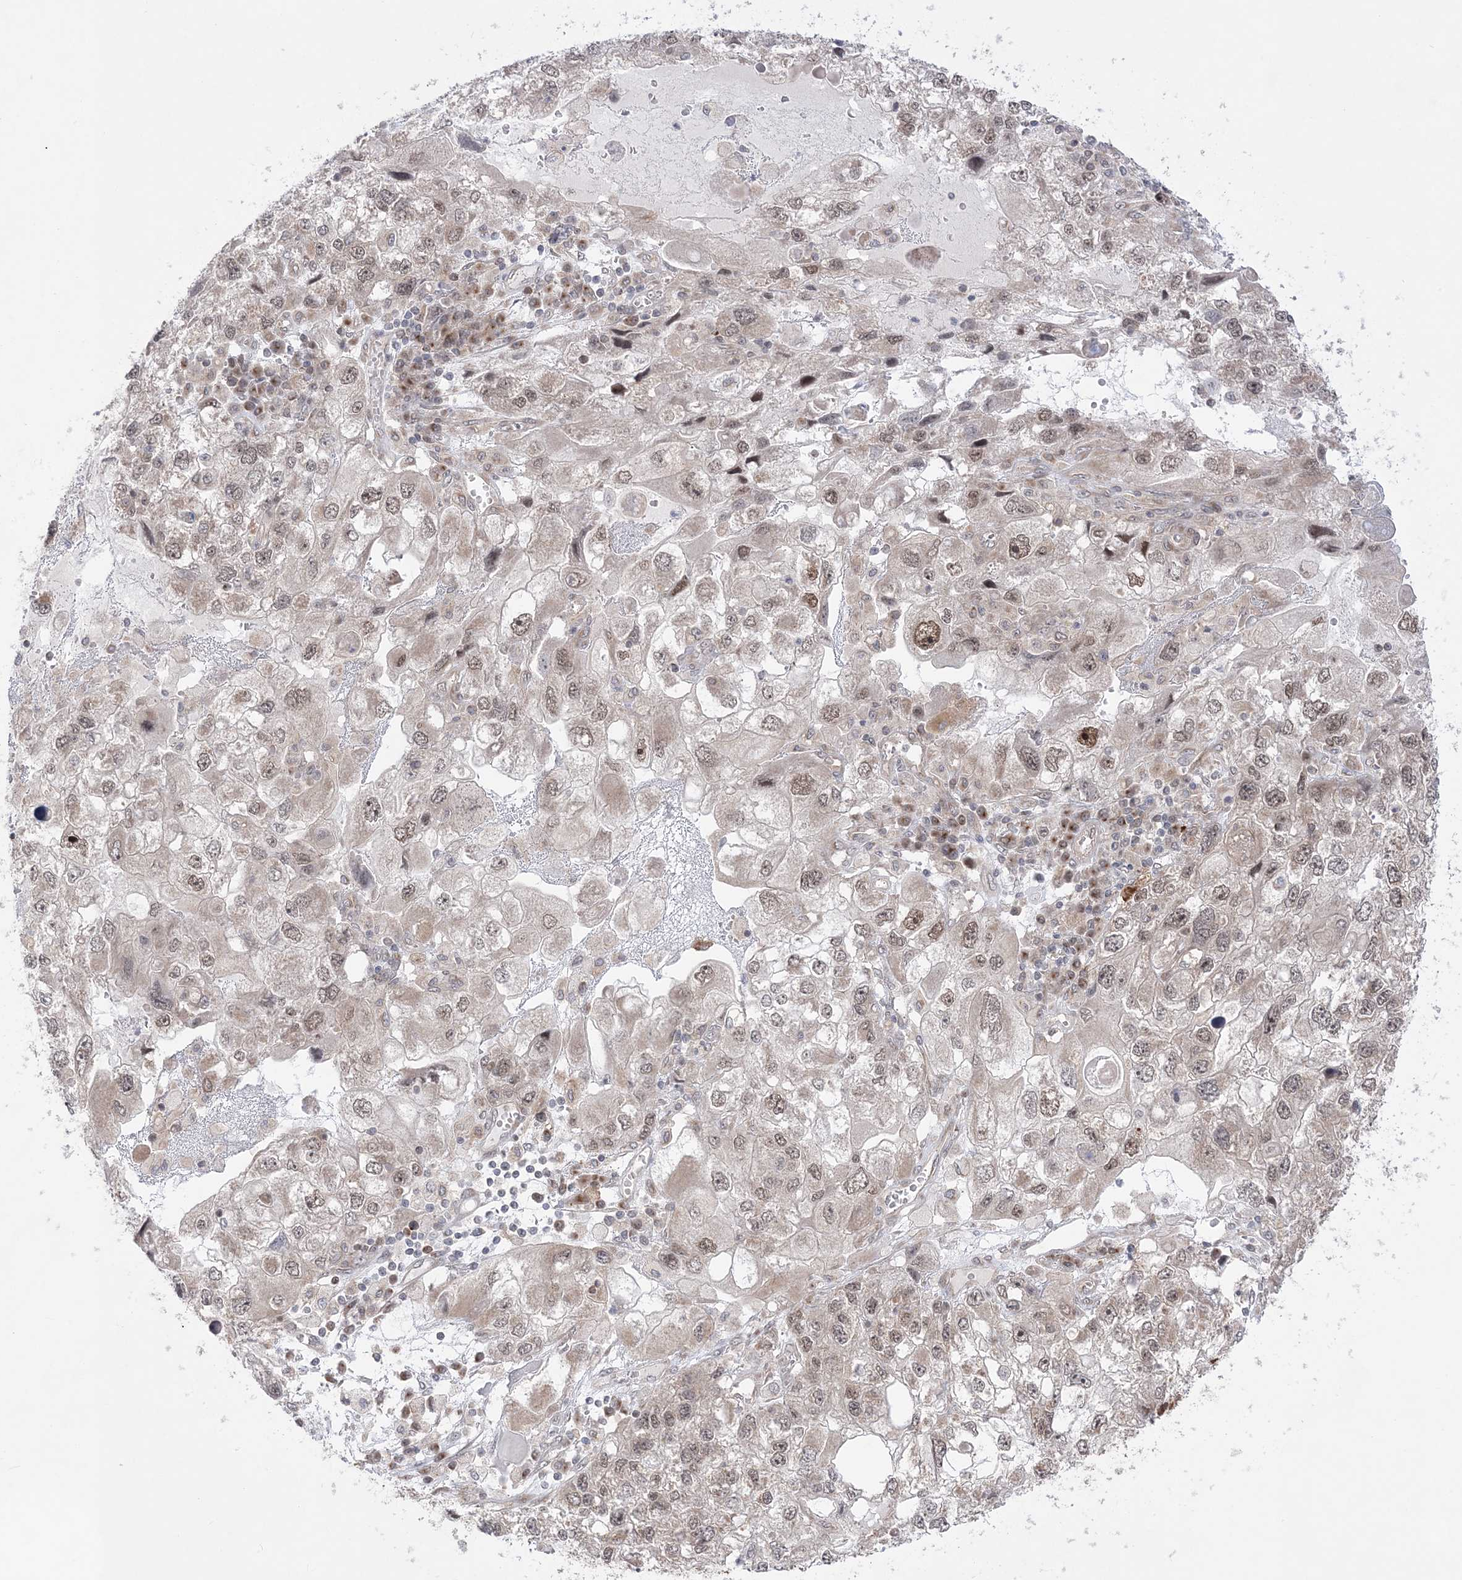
{"staining": {"intensity": "weak", "quantity": "25%-75%", "location": "nuclear"}, "tissue": "endometrial cancer", "cell_type": "Tumor cells", "image_type": "cancer", "snomed": [{"axis": "morphology", "description": "Adenocarcinoma, NOS"}, {"axis": "topography", "description": "Endometrium"}], "caption": "Immunohistochemical staining of endometrial adenocarcinoma displays weak nuclear protein positivity in about 25%-75% of tumor cells.", "gene": "ANAPC15", "patient": {"sex": "female", "age": 49}}